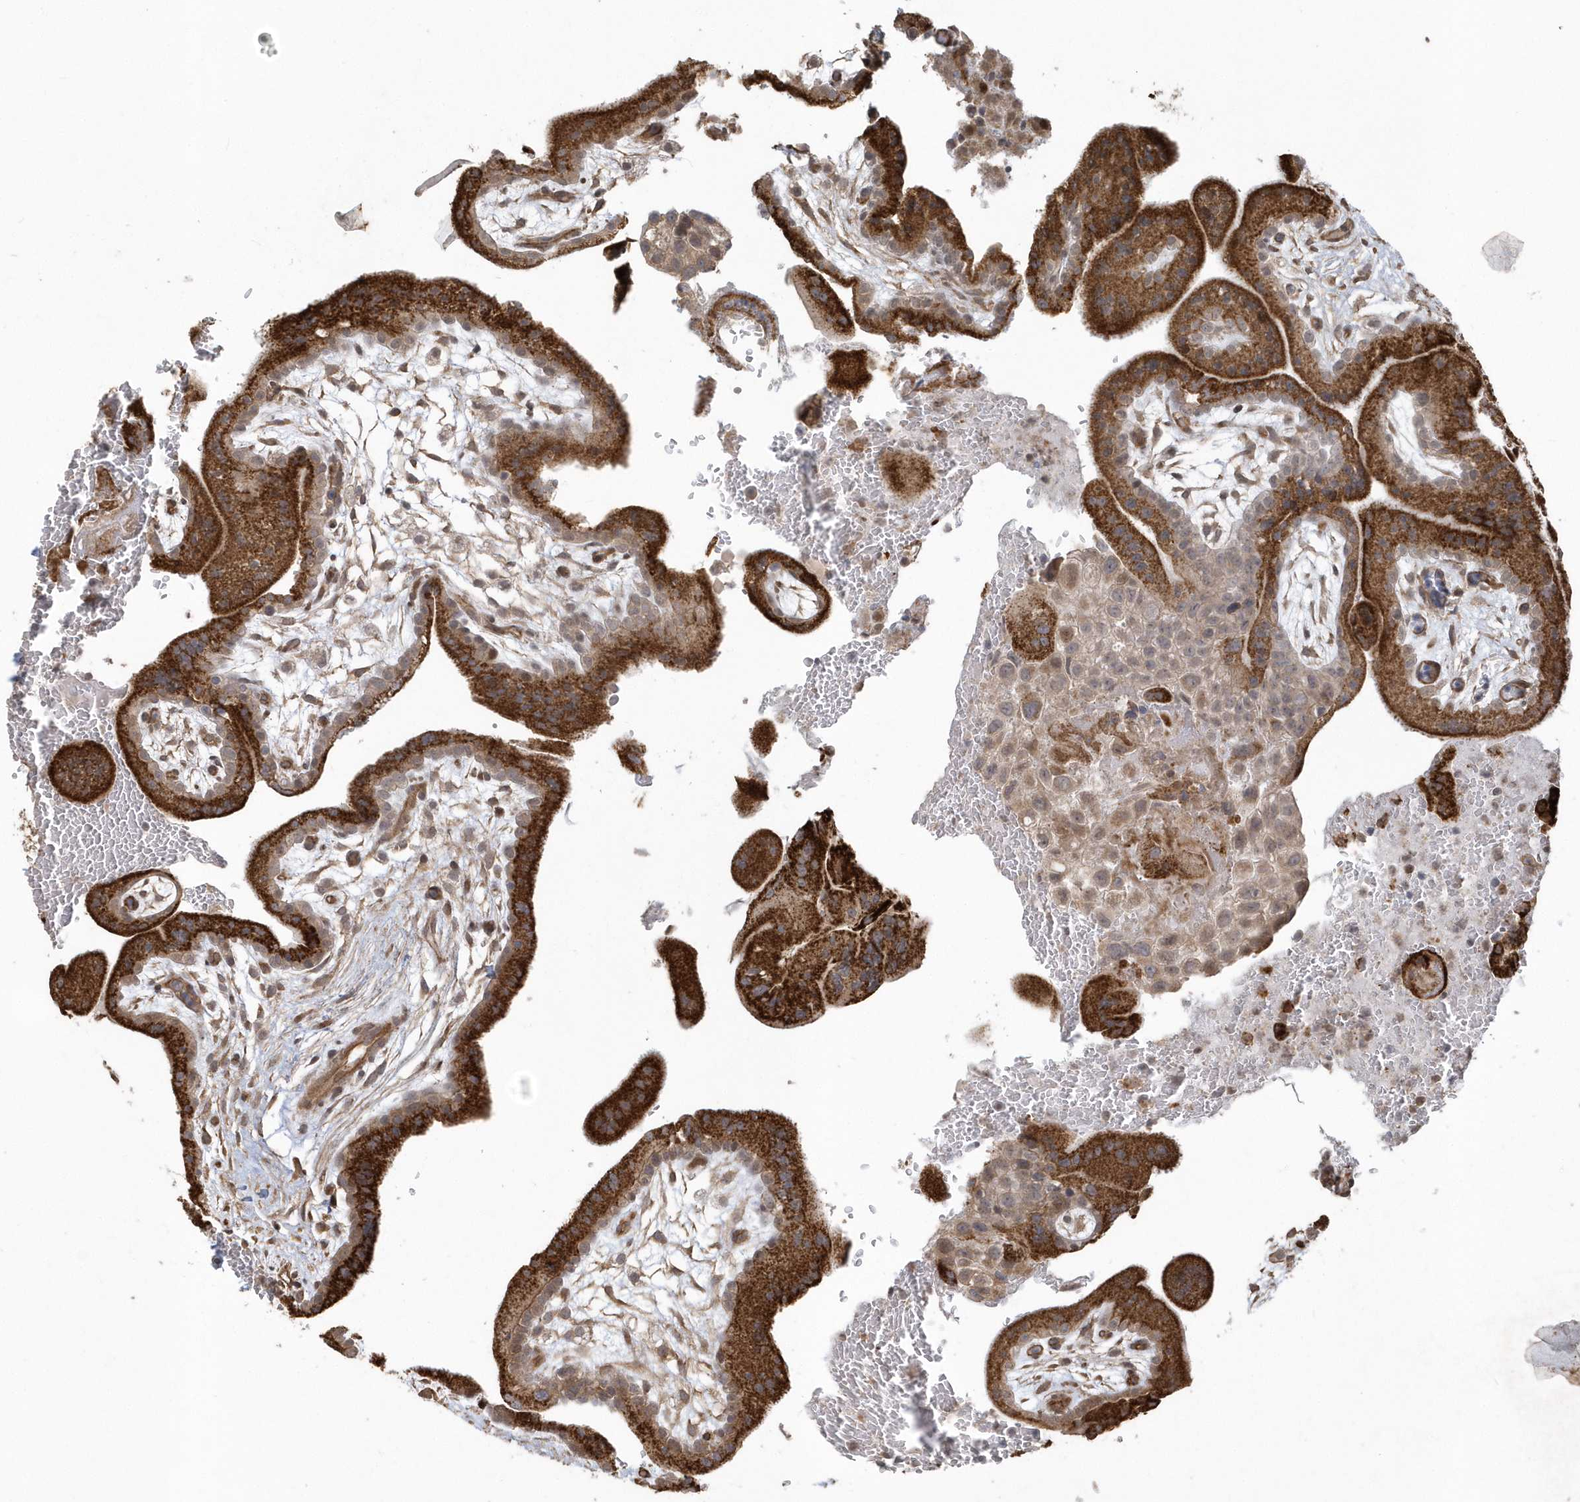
{"staining": {"intensity": "strong", "quantity": ">75%", "location": "cytoplasmic/membranous"}, "tissue": "placenta", "cell_type": "Decidual cells", "image_type": "normal", "snomed": [{"axis": "morphology", "description": "Normal tissue, NOS"}, {"axis": "topography", "description": "Placenta"}], "caption": "An image showing strong cytoplasmic/membranous positivity in approximately >75% of decidual cells in unremarkable placenta, as visualized by brown immunohistochemical staining.", "gene": "HERPUD1", "patient": {"sex": "female", "age": 35}}